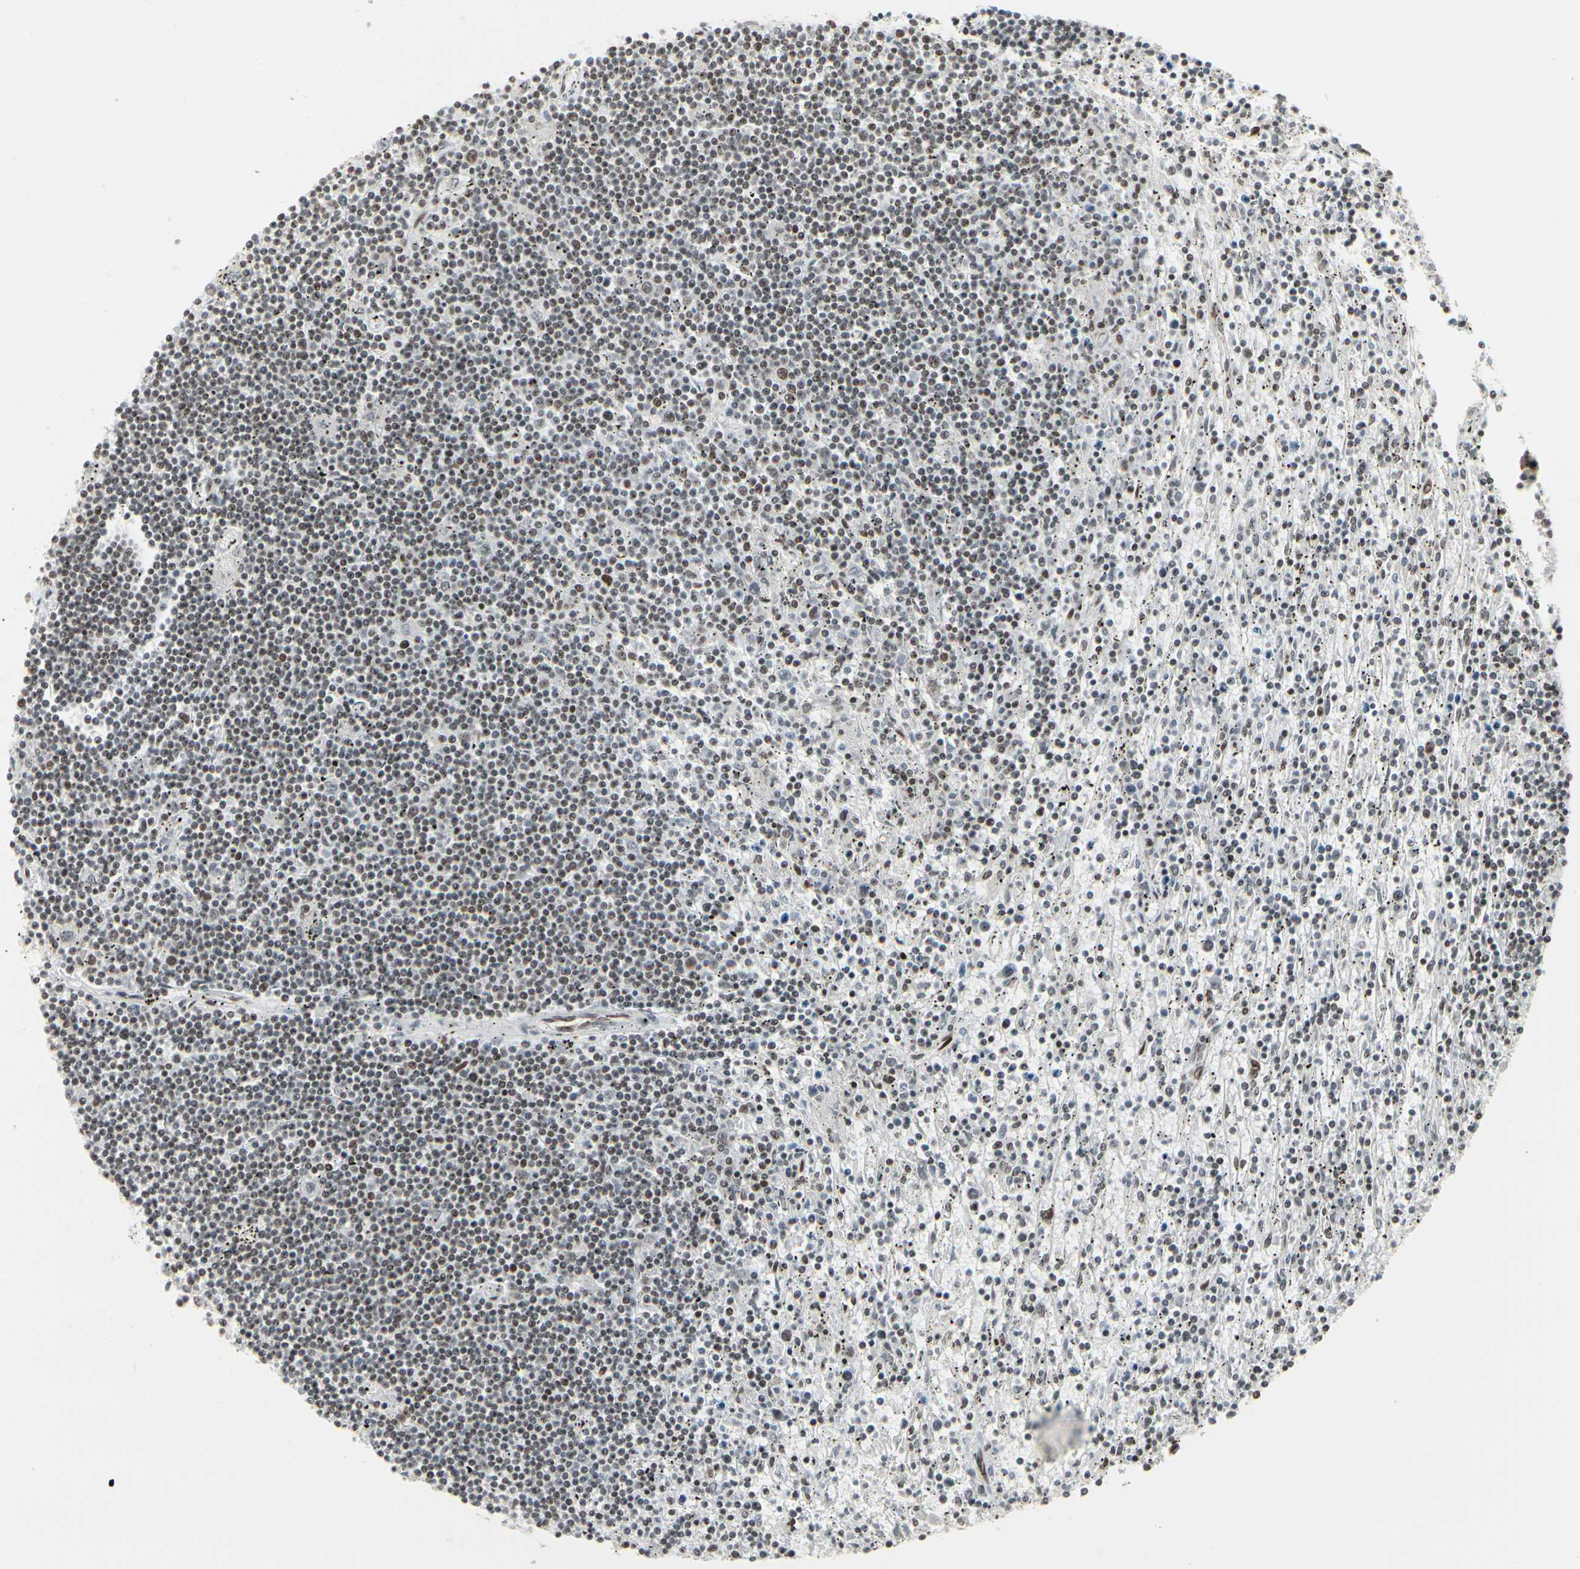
{"staining": {"intensity": "moderate", "quantity": ">75%", "location": "nuclear"}, "tissue": "lymphoma", "cell_type": "Tumor cells", "image_type": "cancer", "snomed": [{"axis": "morphology", "description": "Malignant lymphoma, non-Hodgkin's type, Low grade"}, {"axis": "topography", "description": "Spleen"}], "caption": "IHC photomicrograph of malignant lymphoma, non-Hodgkin's type (low-grade) stained for a protein (brown), which shows medium levels of moderate nuclear staining in approximately >75% of tumor cells.", "gene": "HMG20A", "patient": {"sex": "male", "age": 76}}